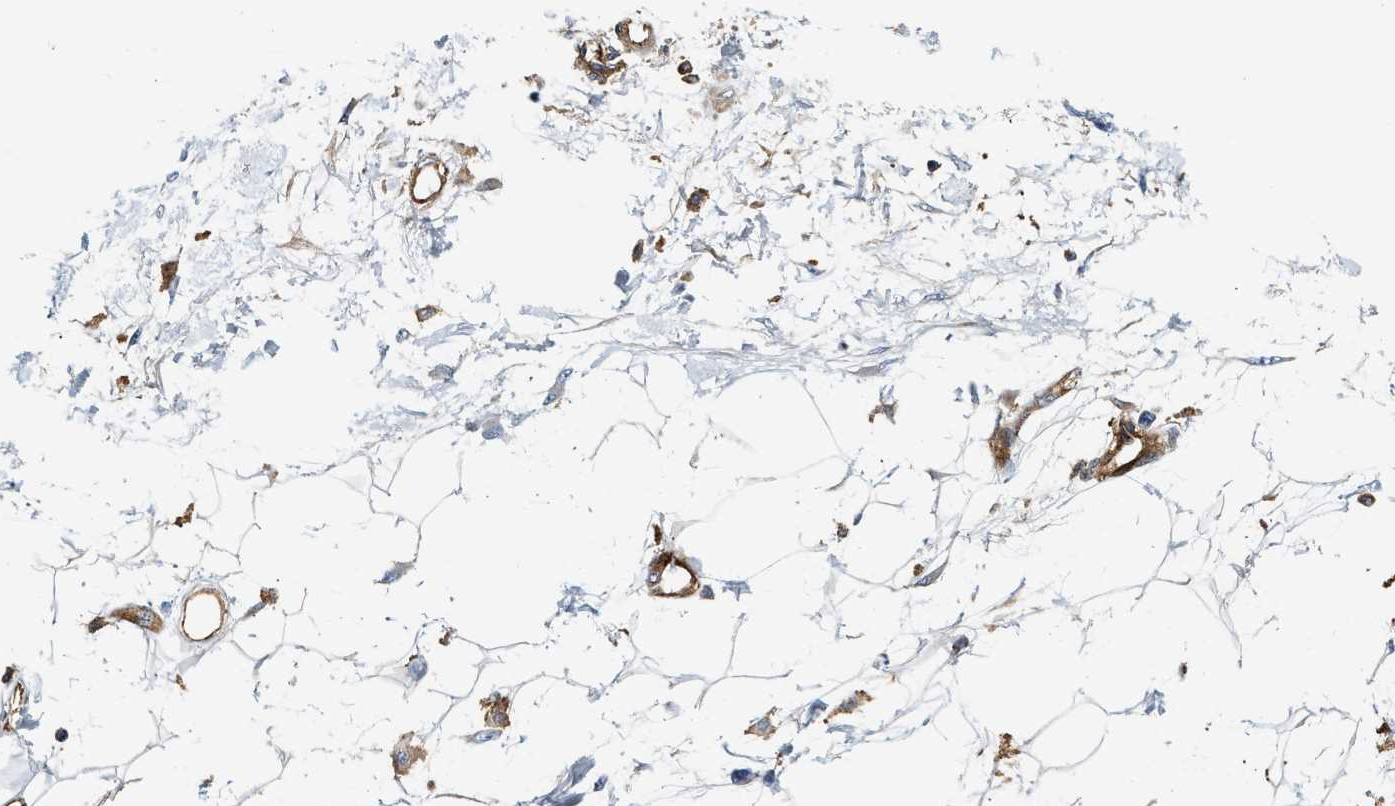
{"staining": {"intensity": "weak", "quantity": "<25%", "location": "cytoplasmic/membranous"}, "tissue": "adipose tissue", "cell_type": "Adipocytes", "image_type": "normal", "snomed": [{"axis": "morphology", "description": "Normal tissue, NOS"}, {"axis": "morphology", "description": "Squamous cell carcinoma, NOS"}, {"axis": "topography", "description": "Skin"}, {"axis": "topography", "description": "Peripheral nerve tissue"}], "caption": "Adipose tissue stained for a protein using IHC exhibits no expression adipocytes.", "gene": "HIP1", "patient": {"sex": "male", "age": 83}}